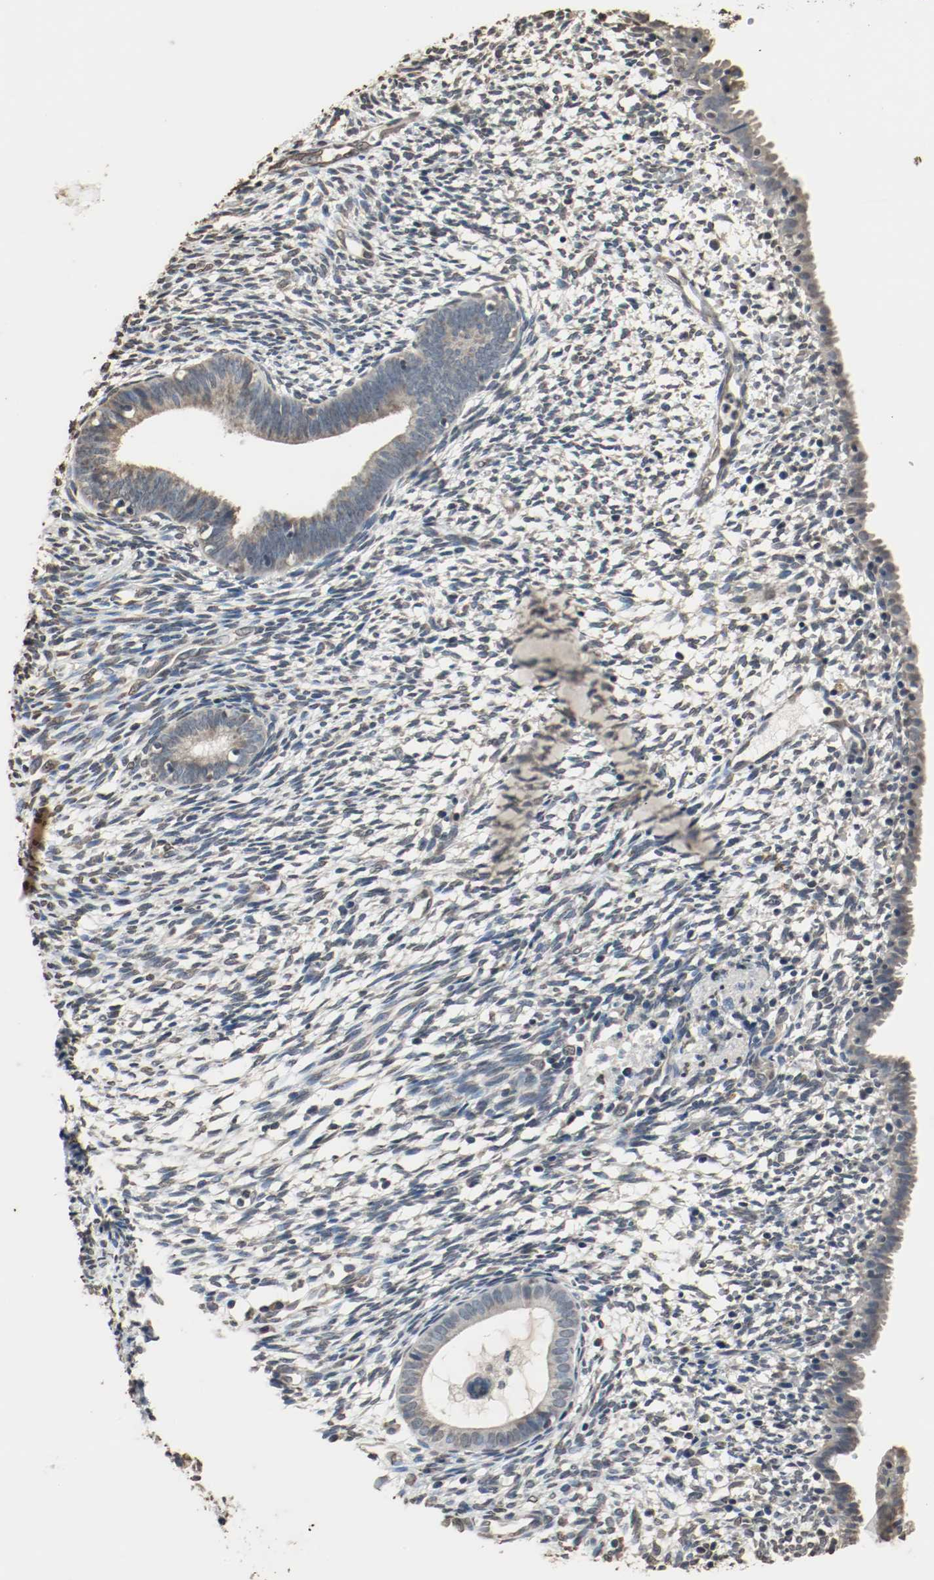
{"staining": {"intensity": "negative", "quantity": "none", "location": "none"}, "tissue": "endometrium", "cell_type": "Cells in endometrial stroma", "image_type": "normal", "snomed": [{"axis": "morphology", "description": "Normal tissue, NOS"}, {"axis": "morphology", "description": "Atrophy, NOS"}, {"axis": "topography", "description": "Uterus"}, {"axis": "topography", "description": "Endometrium"}], "caption": "IHC histopathology image of benign endometrium: endometrium stained with DAB displays no significant protein expression in cells in endometrial stroma.", "gene": "RTN4", "patient": {"sex": "female", "age": 68}}